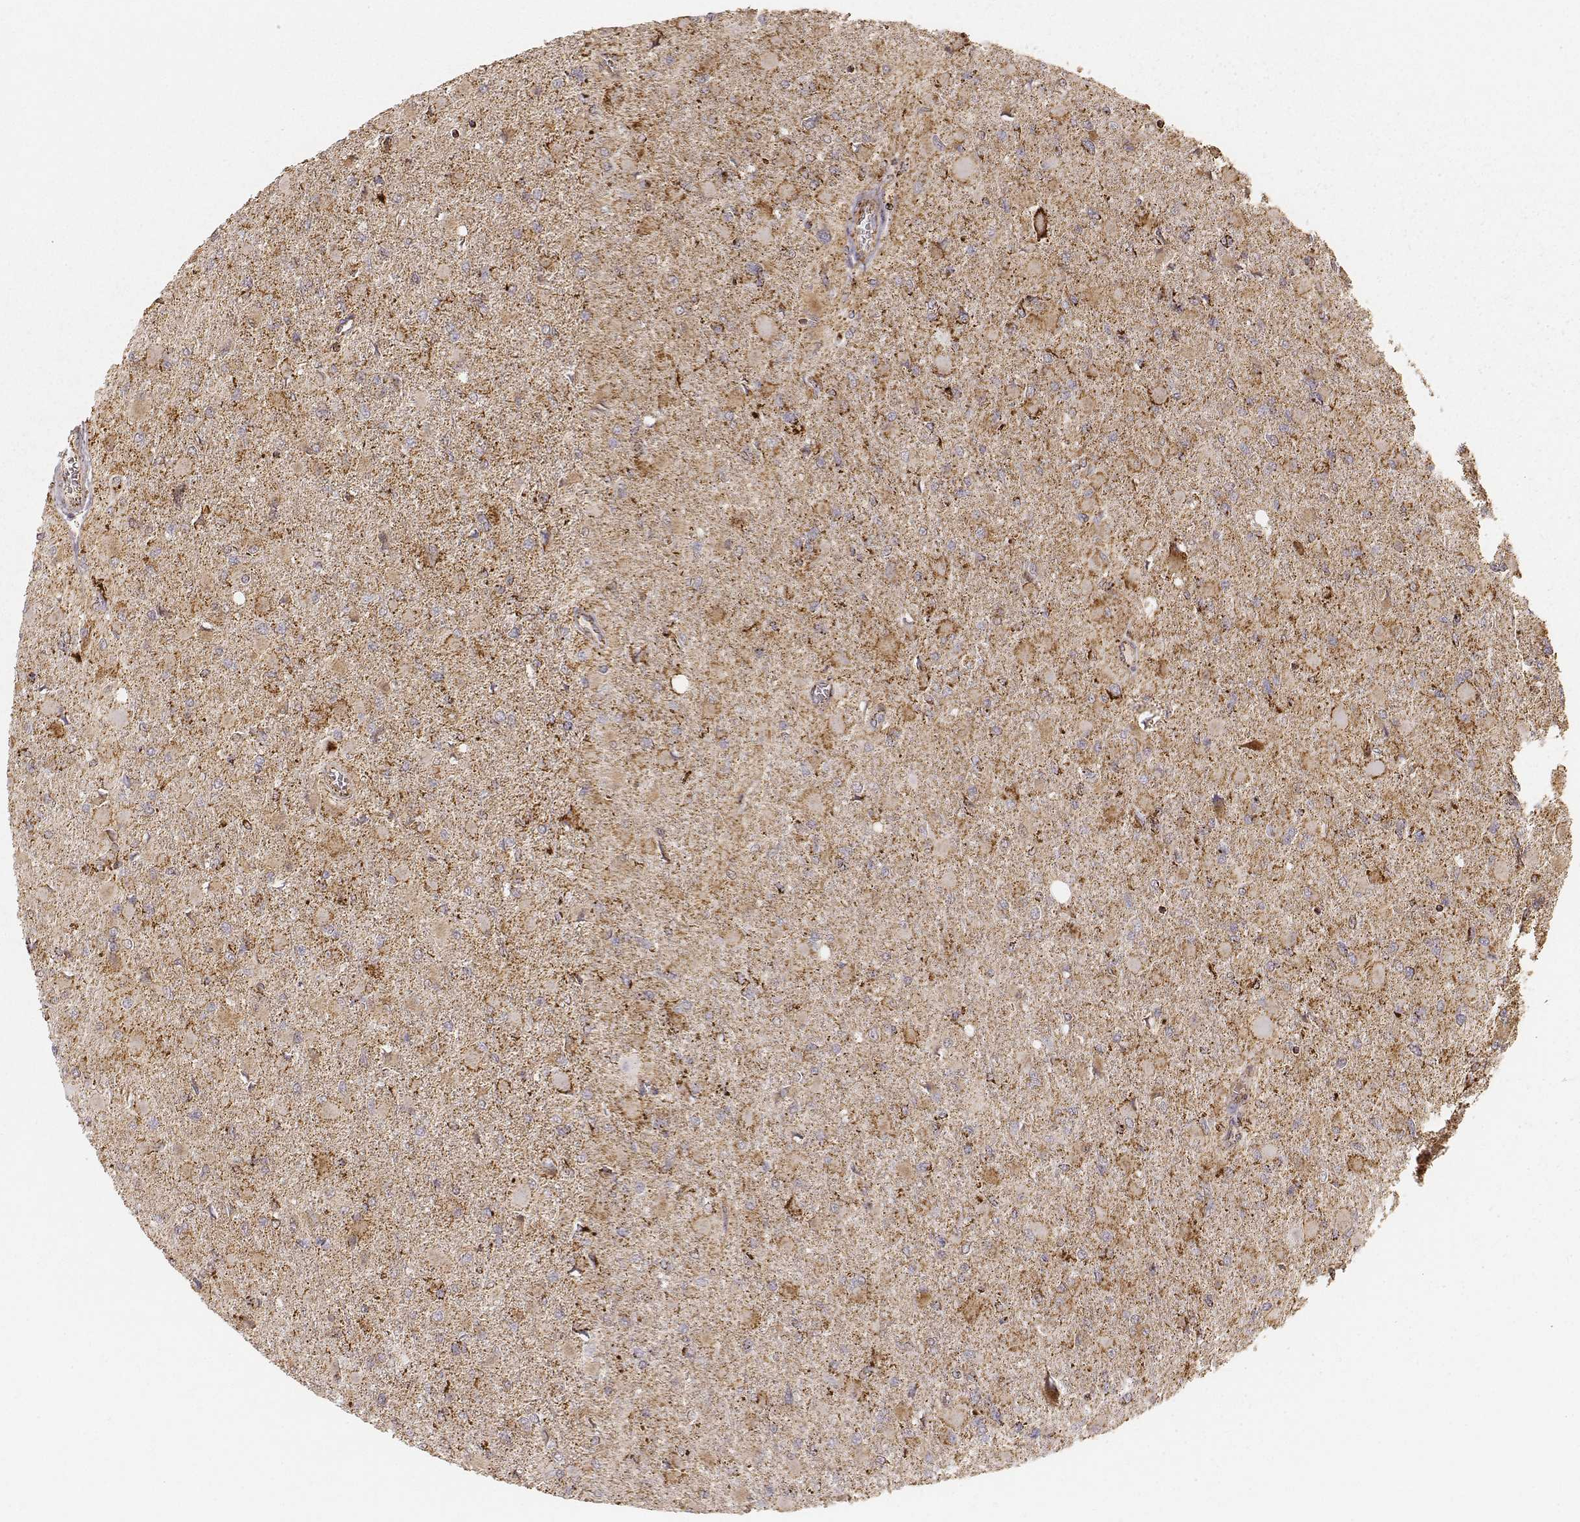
{"staining": {"intensity": "moderate", "quantity": ">75%", "location": "cytoplasmic/membranous"}, "tissue": "glioma", "cell_type": "Tumor cells", "image_type": "cancer", "snomed": [{"axis": "morphology", "description": "Glioma, malignant, High grade"}, {"axis": "topography", "description": "Cerebral cortex"}], "caption": "Moderate cytoplasmic/membranous protein staining is present in about >75% of tumor cells in glioma.", "gene": "CS", "patient": {"sex": "female", "age": 36}}